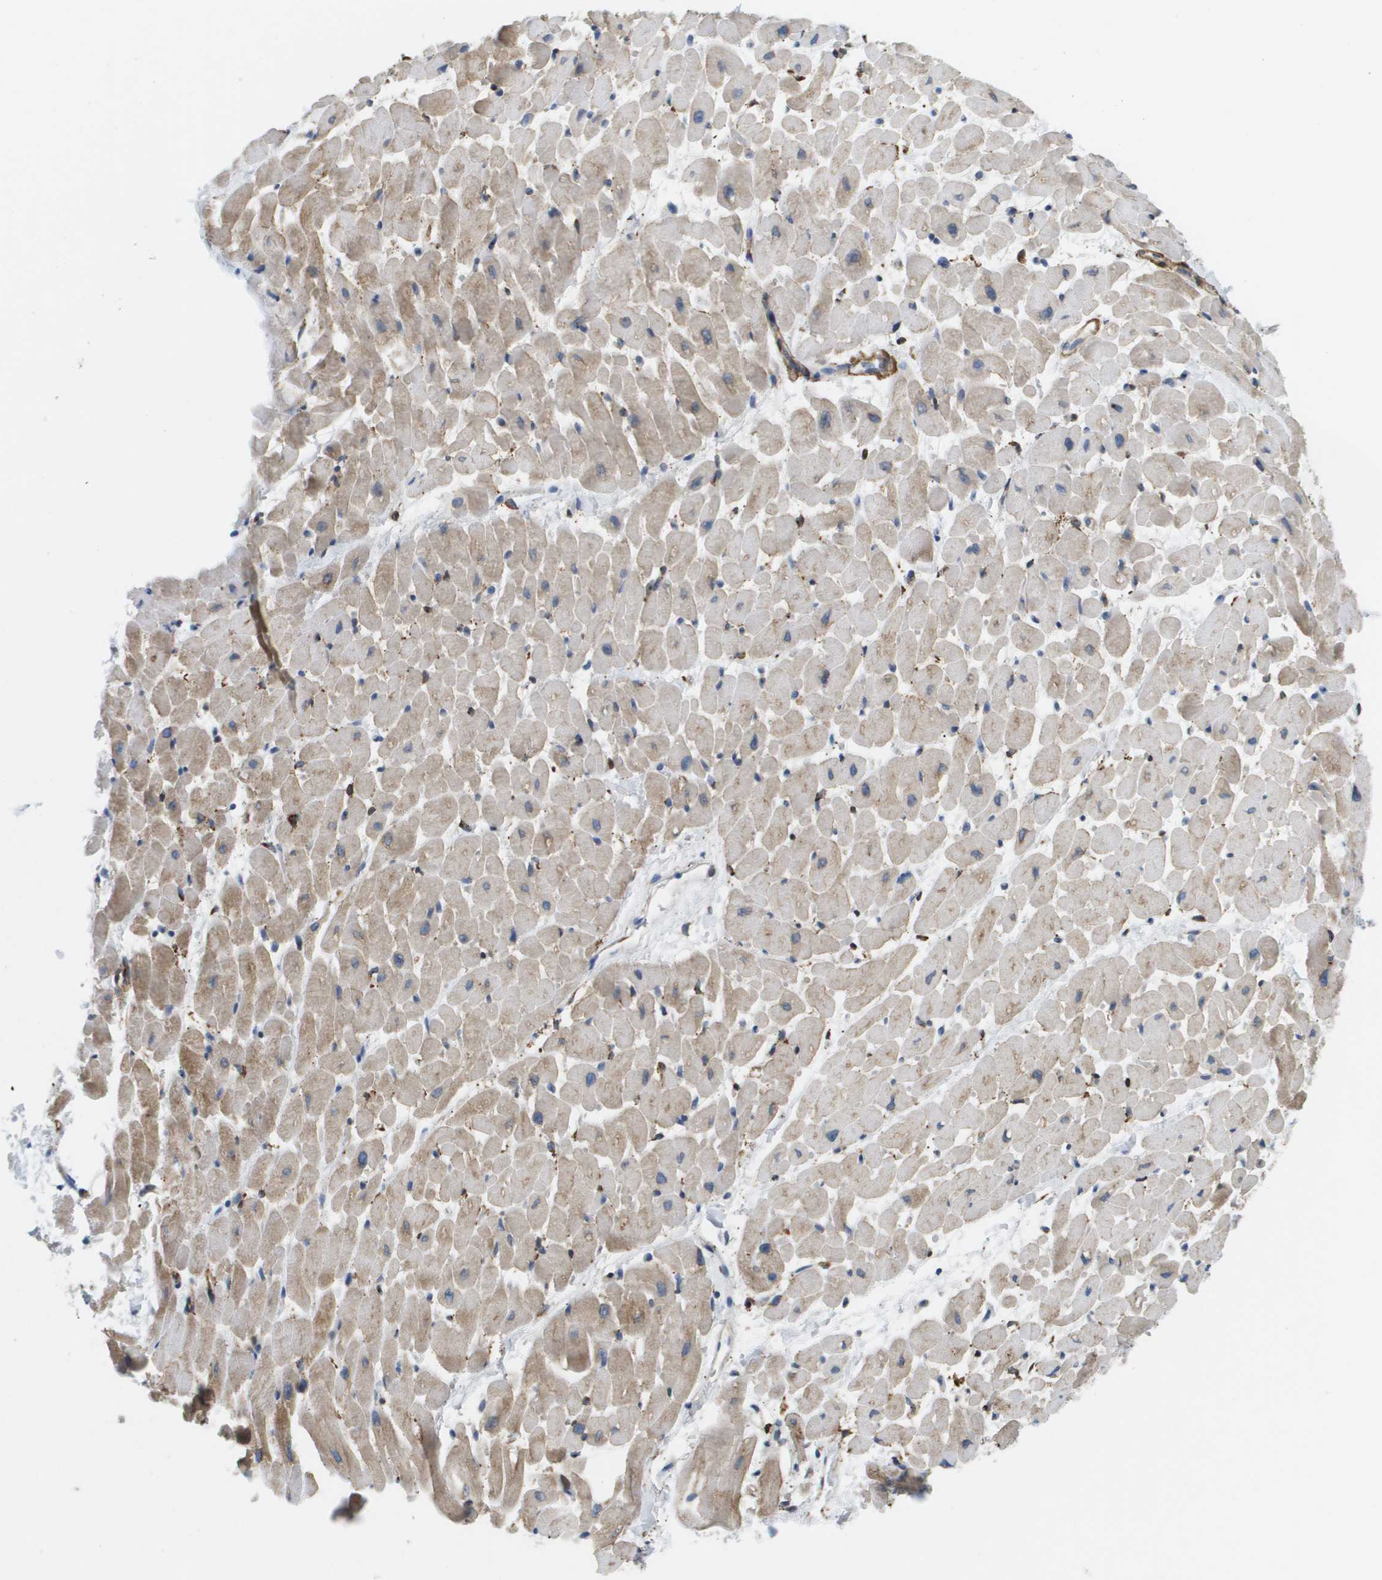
{"staining": {"intensity": "weak", "quantity": "25%-75%", "location": "cytoplasmic/membranous"}, "tissue": "heart muscle", "cell_type": "Cardiomyocytes", "image_type": "normal", "snomed": [{"axis": "morphology", "description": "Normal tissue, NOS"}, {"axis": "topography", "description": "Heart"}], "caption": "Immunohistochemical staining of normal heart muscle reveals 25%-75% levels of weak cytoplasmic/membranous protein expression in approximately 25%-75% of cardiomyocytes. The protein is shown in brown color, while the nuclei are stained blue.", "gene": "ST3GAL2", "patient": {"sex": "male", "age": 45}}